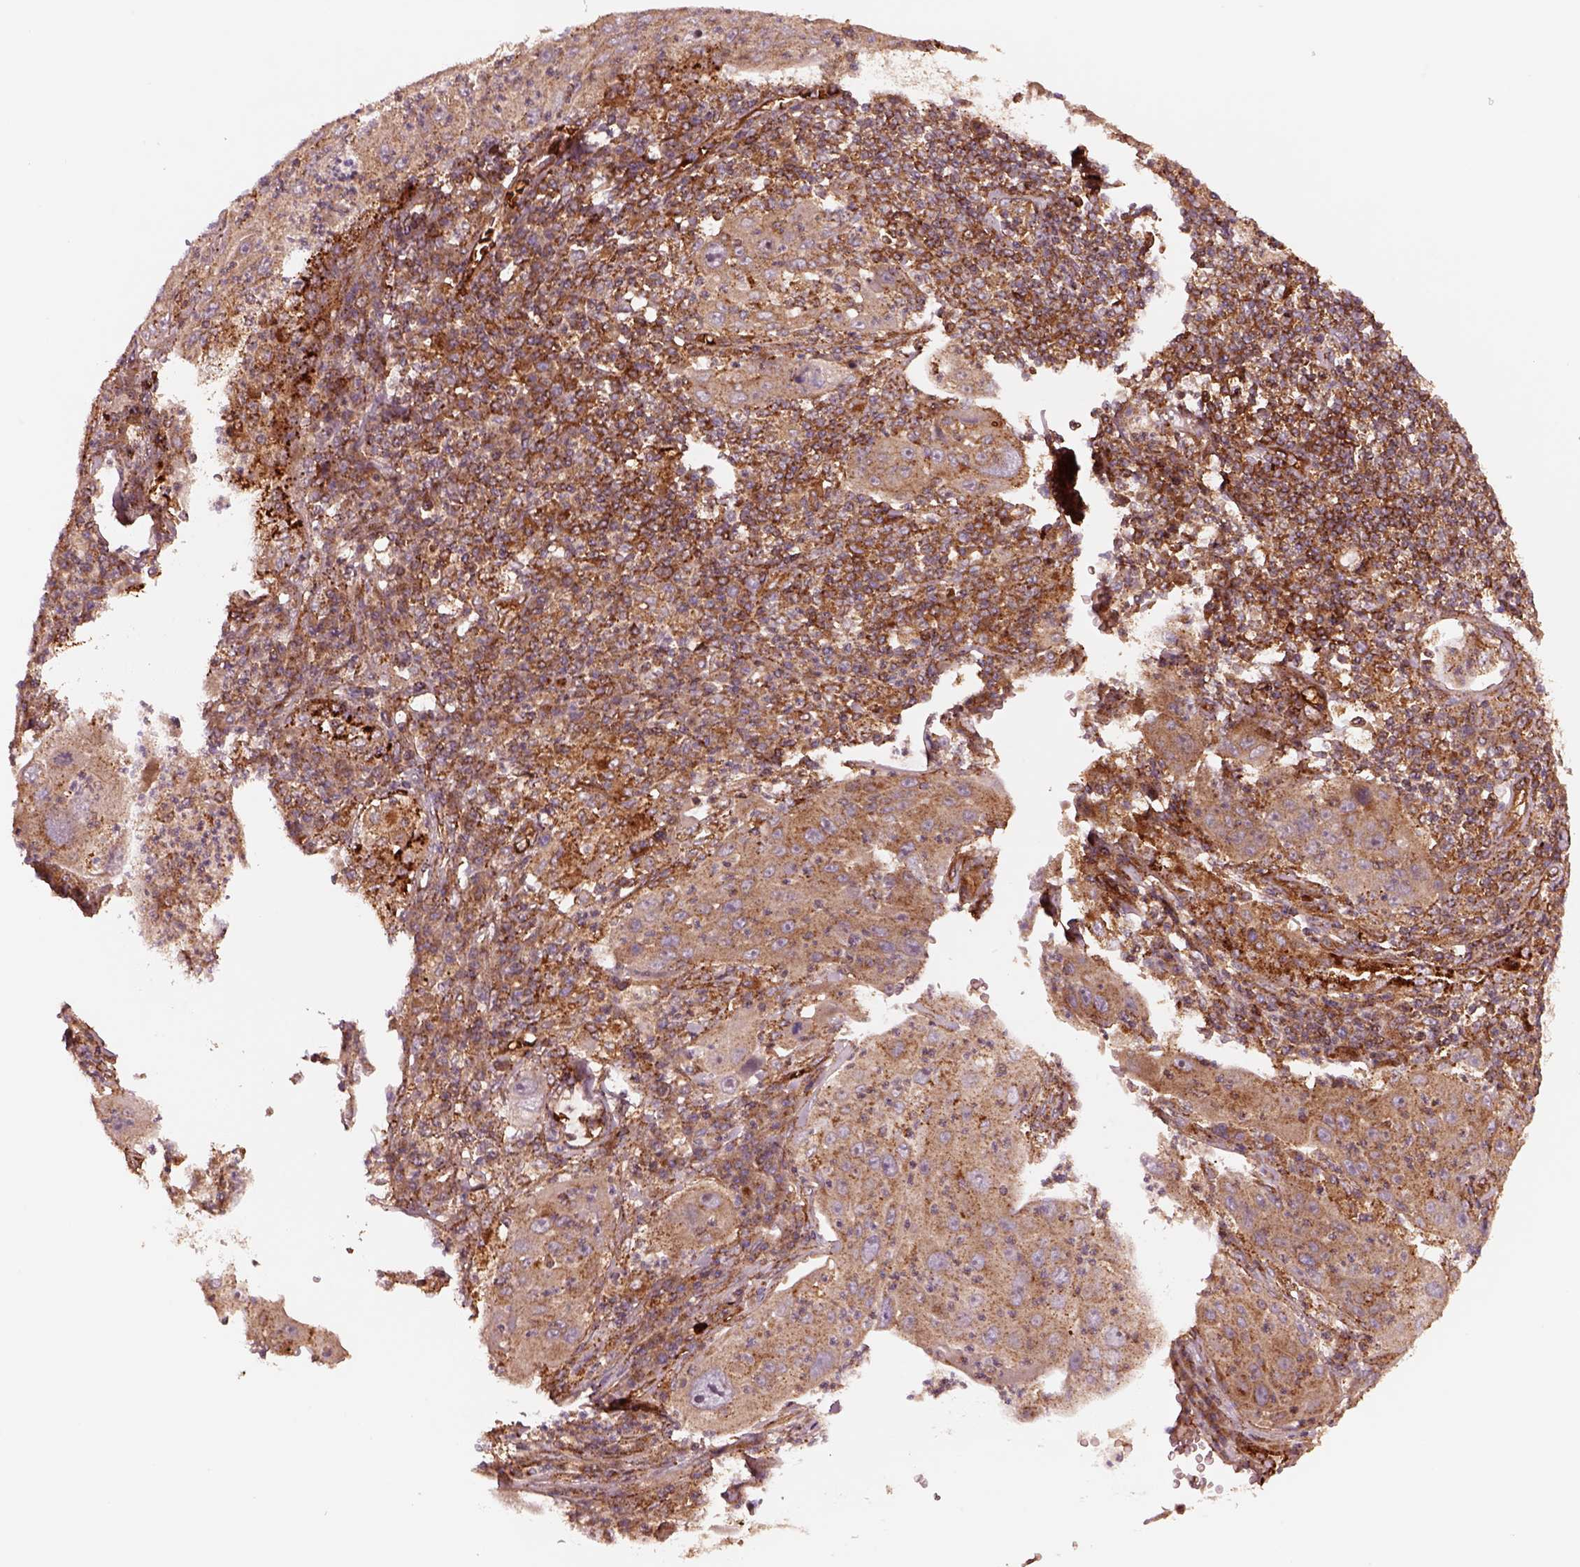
{"staining": {"intensity": "moderate", "quantity": "25%-75%", "location": "cytoplasmic/membranous"}, "tissue": "lung cancer", "cell_type": "Tumor cells", "image_type": "cancer", "snomed": [{"axis": "morphology", "description": "Squamous cell carcinoma, NOS"}, {"axis": "topography", "description": "Lung"}], "caption": "Lung squamous cell carcinoma stained with DAB immunohistochemistry exhibits medium levels of moderate cytoplasmic/membranous expression in about 25%-75% of tumor cells.", "gene": "WASHC2A", "patient": {"sex": "female", "age": 59}}